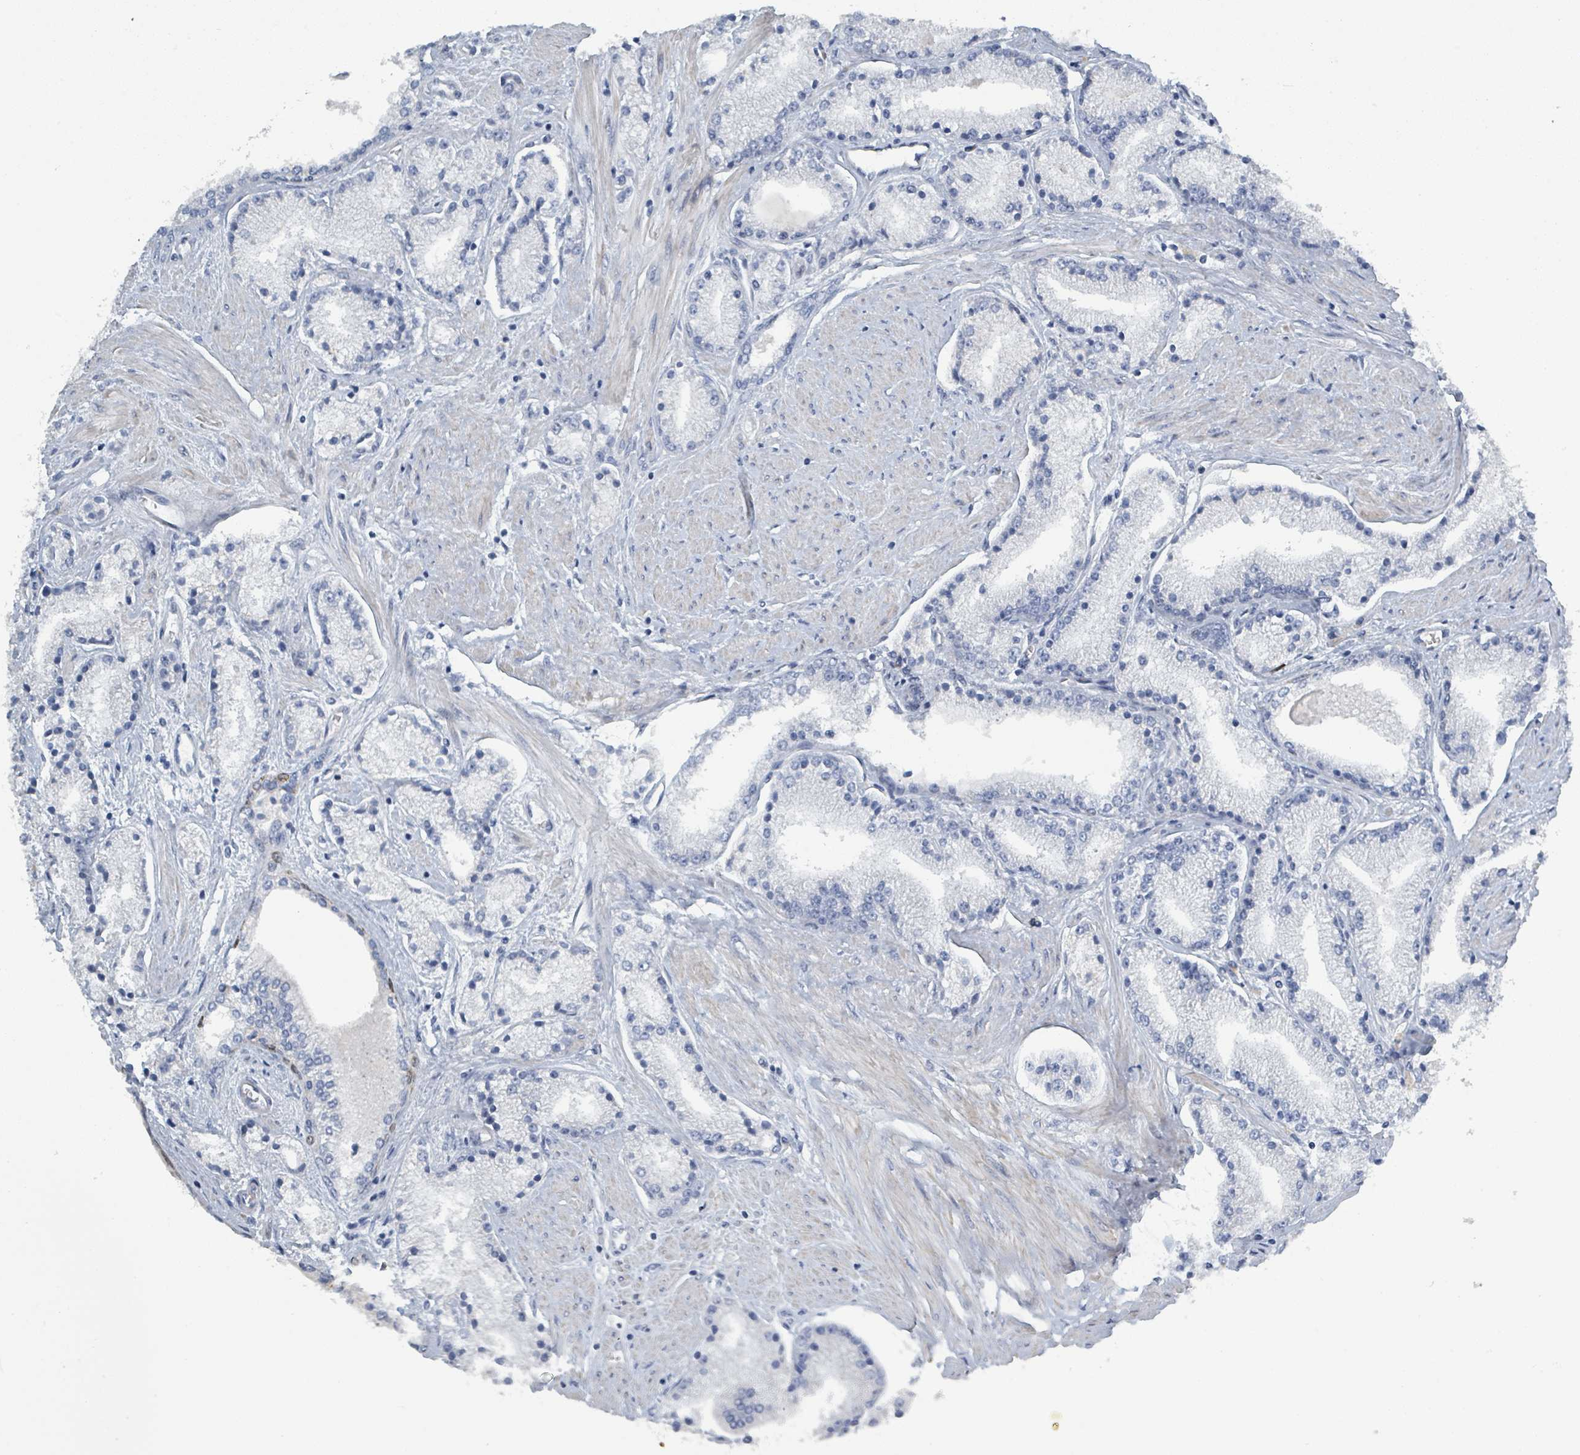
{"staining": {"intensity": "negative", "quantity": "none", "location": "none"}, "tissue": "prostate cancer", "cell_type": "Tumor cells", "image_type": "cancer", "snomed": [{"axis": "morphology", "description": "Adenocarcinoma, High grade"}, {"axis": "topography", "description": "Prostate"}], "caption": "Tumor cells show no significant staining in adenocarcinoma (high-grade) (prostate).", "gene": "RAB33B", "patient": {"sex": "male", "age": 67}}